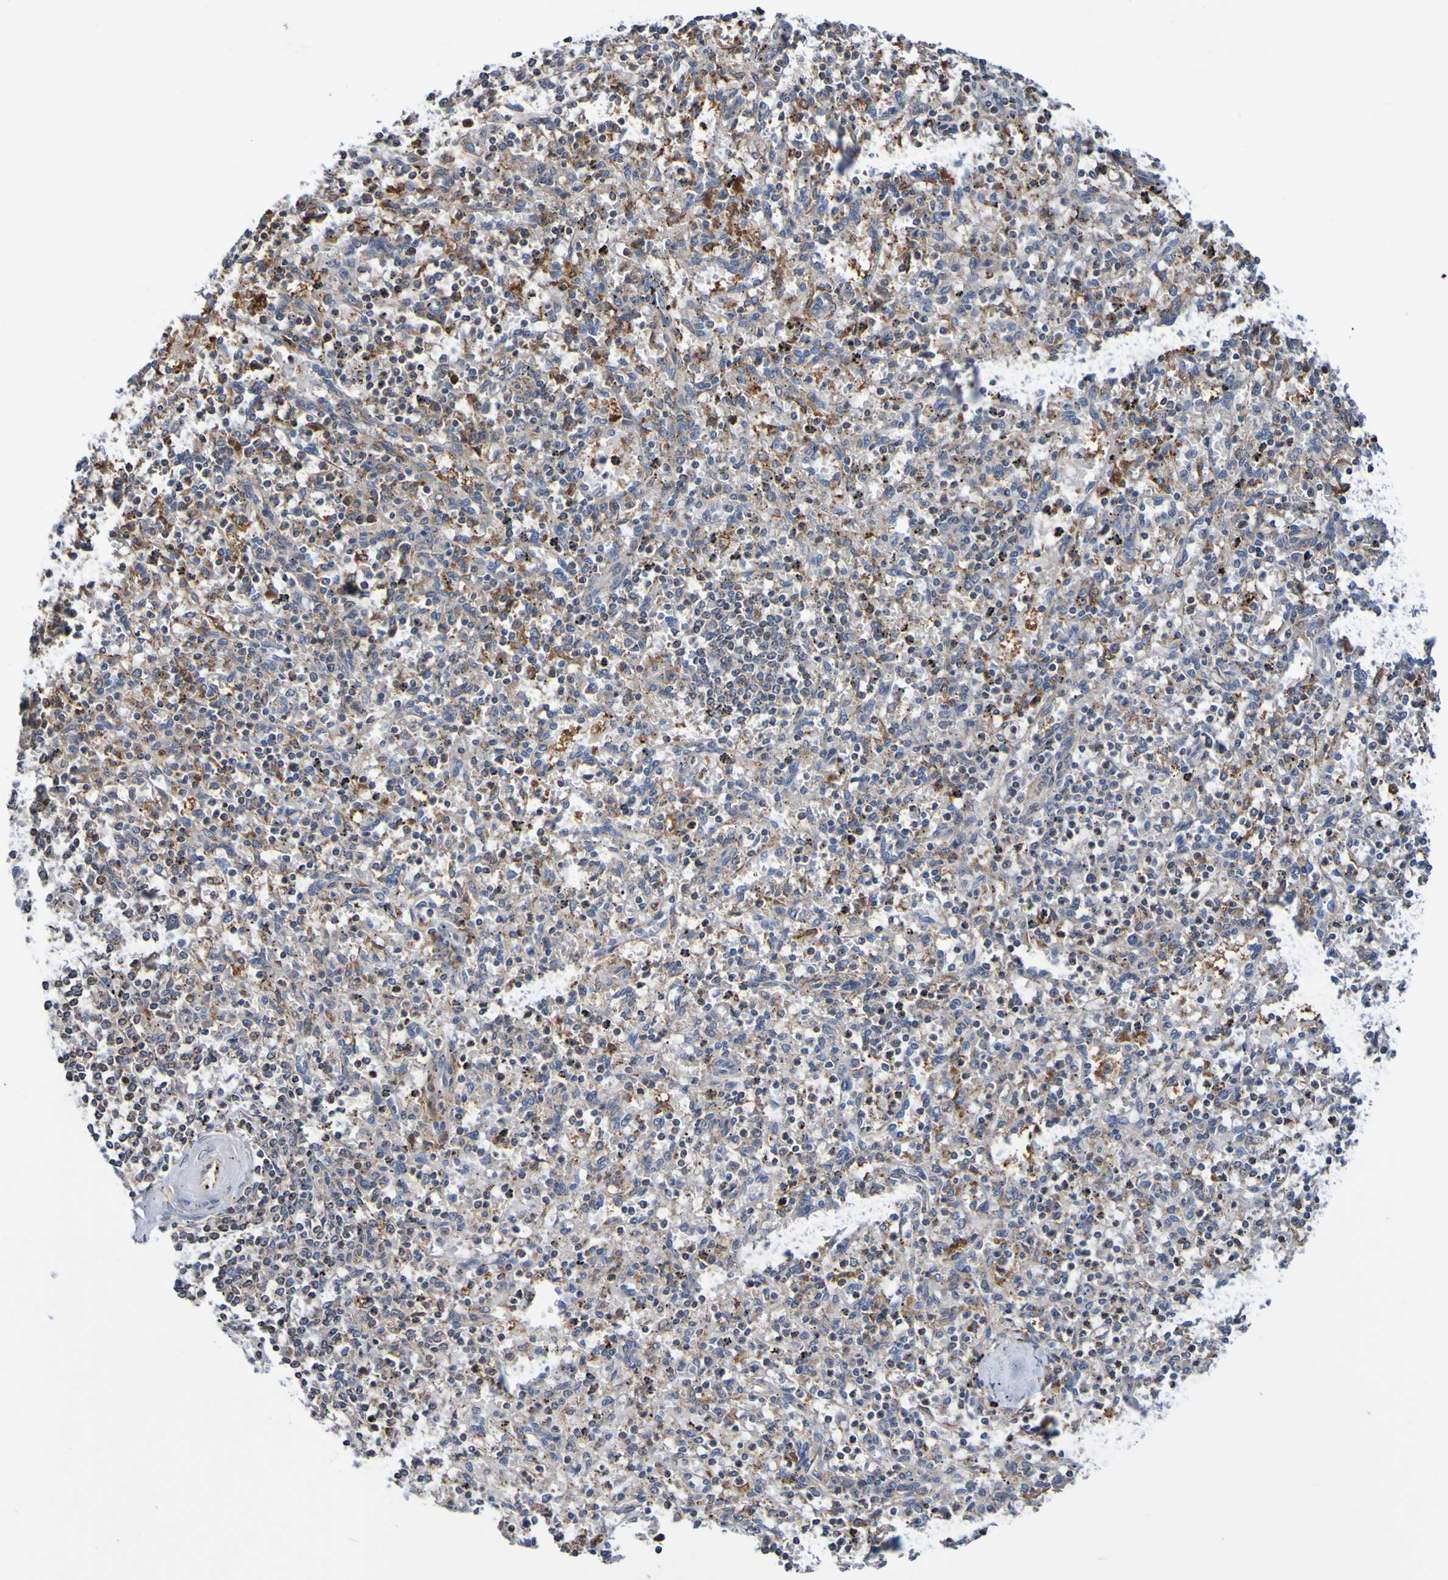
{"staining": {"intensity": "moderate", "quantity": "25%-75%", "location": "cytoplasmic/membranous"}, "tissue": "spleen", "cell_type": "Cells in red pulp", "image_type": "normal", "snomed": [{"axis": "morphology", "description": "Normal tissue, NOS"}, {"axis": "topography", "description": "Spleen"}], "caption": "Moderate cytoplasmic/membranous positivity for a protein is appreciated in approximately 25%-75% of cells in red pulp of unremarkable spleen using immunohistochemistry (IHC).", "gene": "AXIN1", "patient": {"sex": "male", "age": 72}}